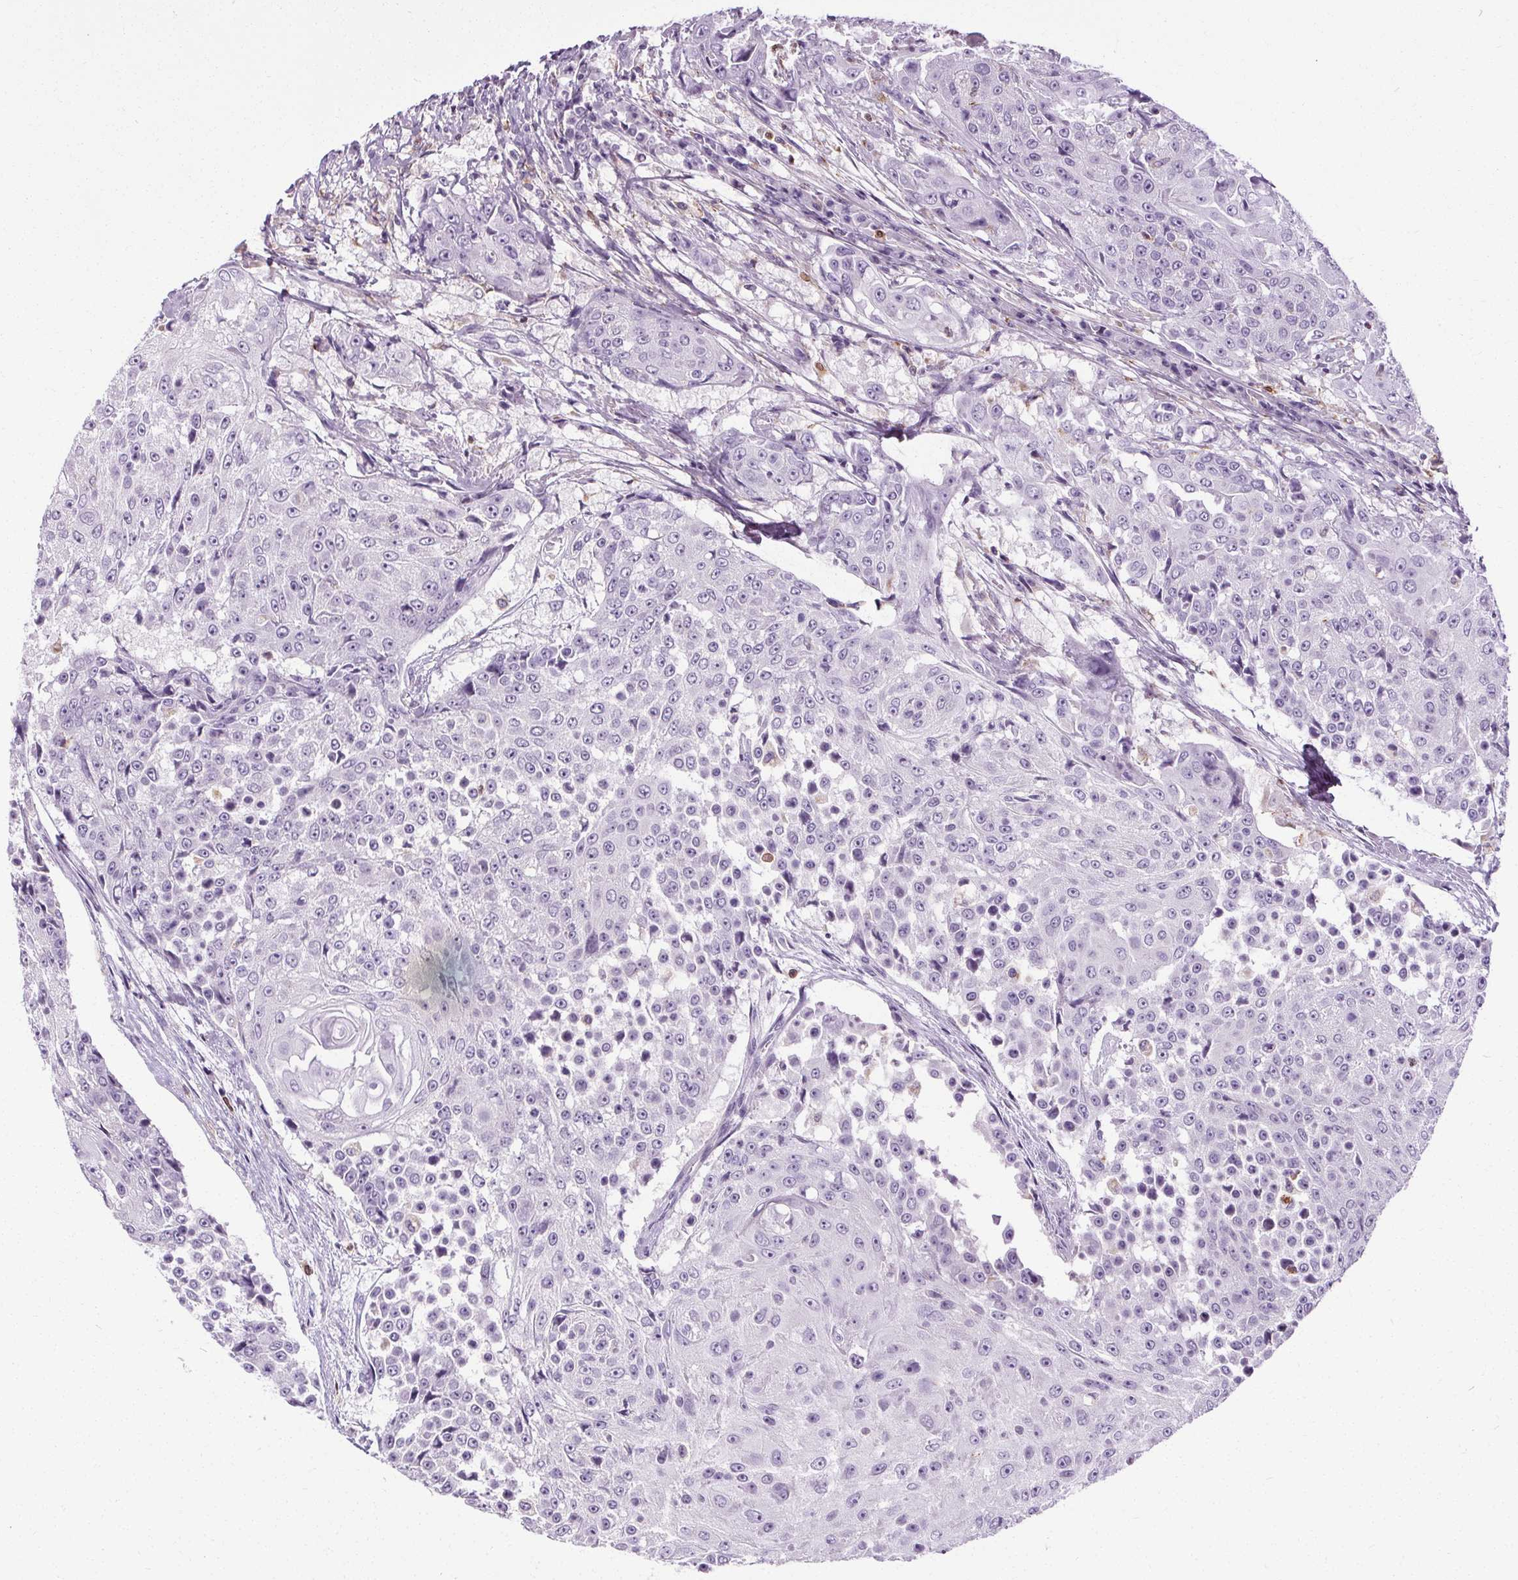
{"staining": {"intensity": "negative", "quantity": "none", "location": "none"}, "tissue": "urothelial cancer", "cell_type": "Tumor cells", "image_type": "cancer", "snomed": [{"axis": "morphology", "description": "Urothelial carcinoma, High grade"}, {"axis": "topography", "description": "Urinary bladder"}], "caption": "Image shows no protein expression in tumor cells of urothelial carcinoma (high-grade) tissue.", "gene": "TMEM240", "patient": {"sex": "female", "age": 63}}